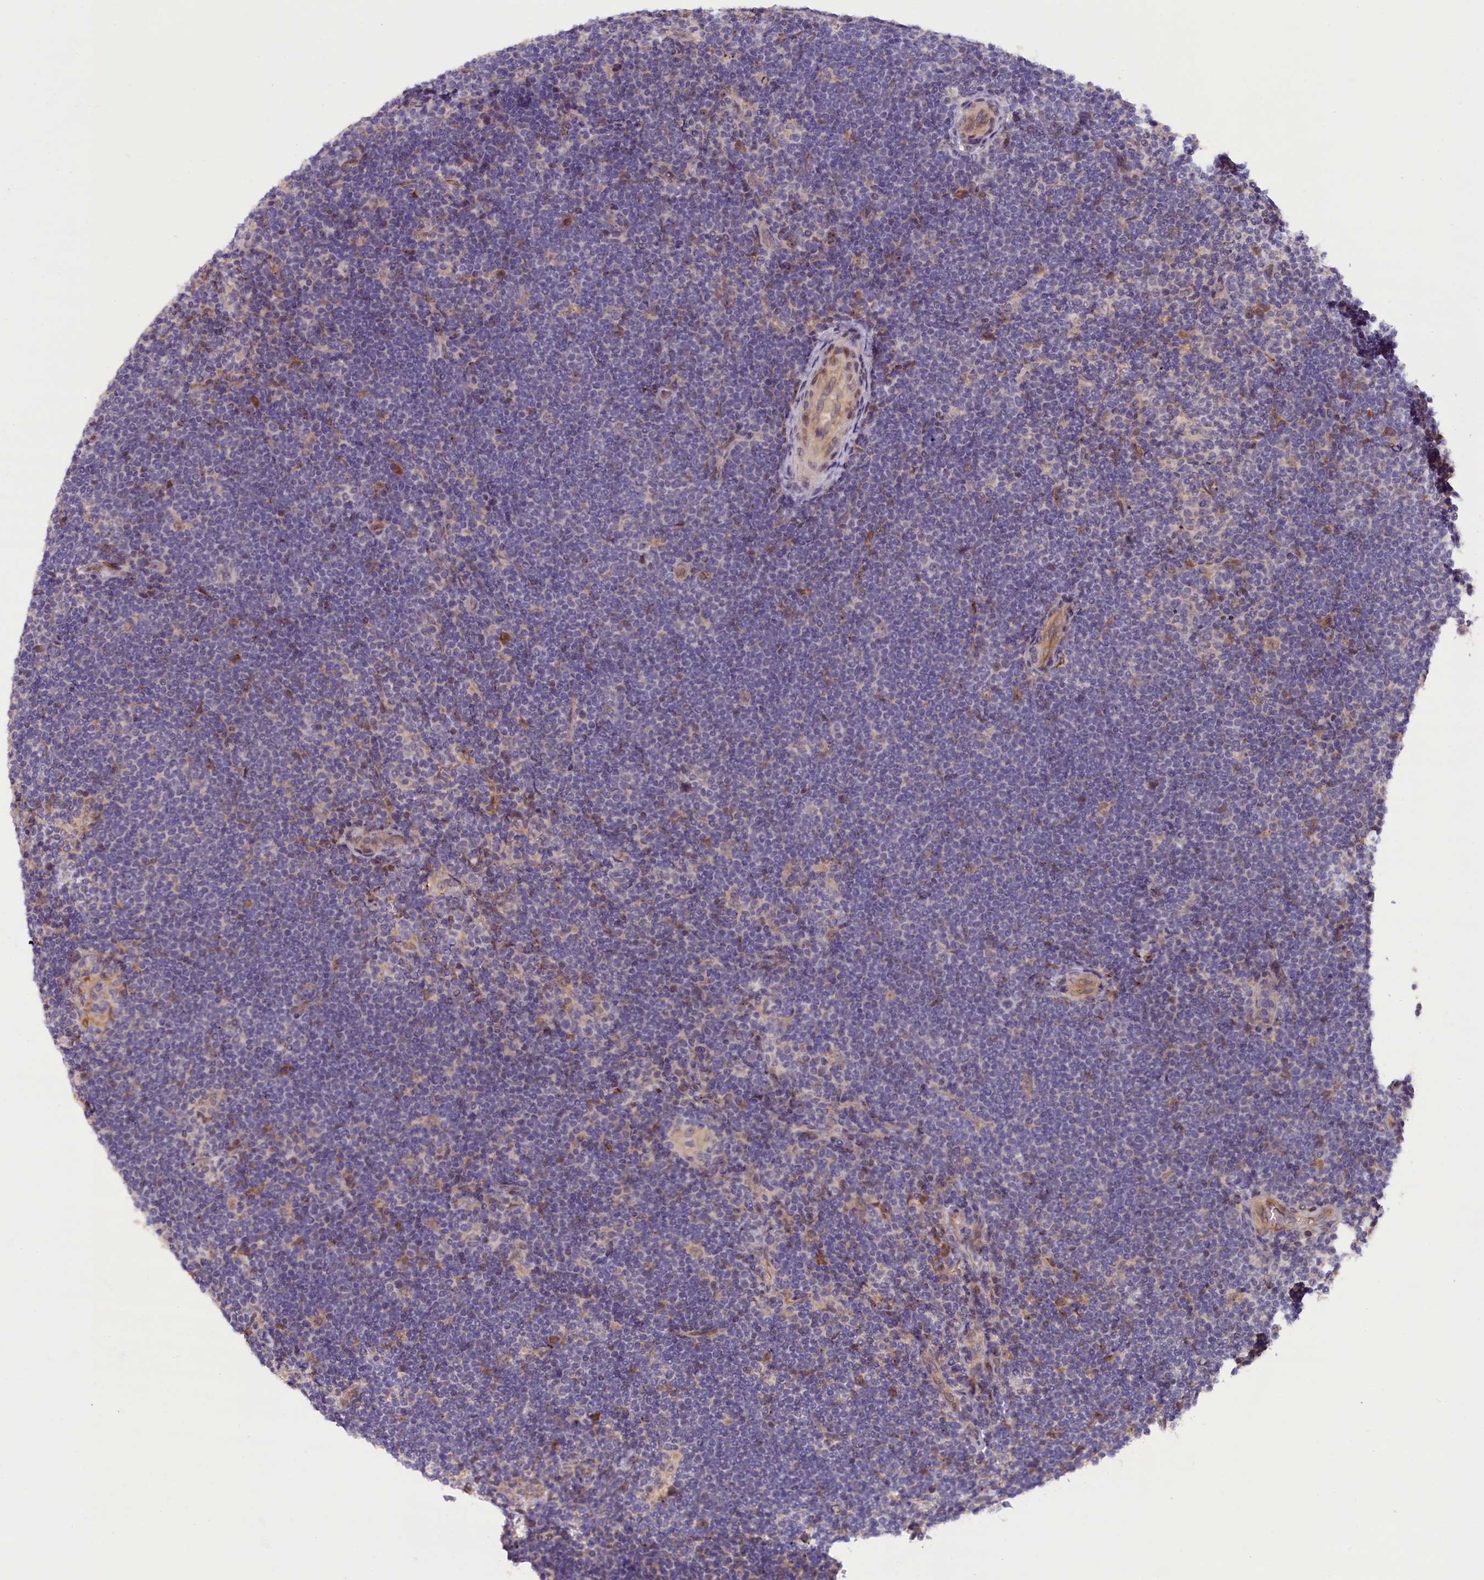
{"staining": {"intensity": "negative", "quantity": "none", "location": "none"}, "tissue": "lymphoma", "cell_type": "Tumor cells", "image_type": "cancer", "snomed": [{"axis": "morphology", "description": "Hodgkin's disease, NOS"}, {"axis": "topography", "description": "Lymph node"}], "caption": "A high-resolution photomicrograph shows IHC staining of lymphoma, which displays no significant positivity in tumor cells.", "gene": "CCDC9B", "patient": {"sex": "female", "age": 57}}